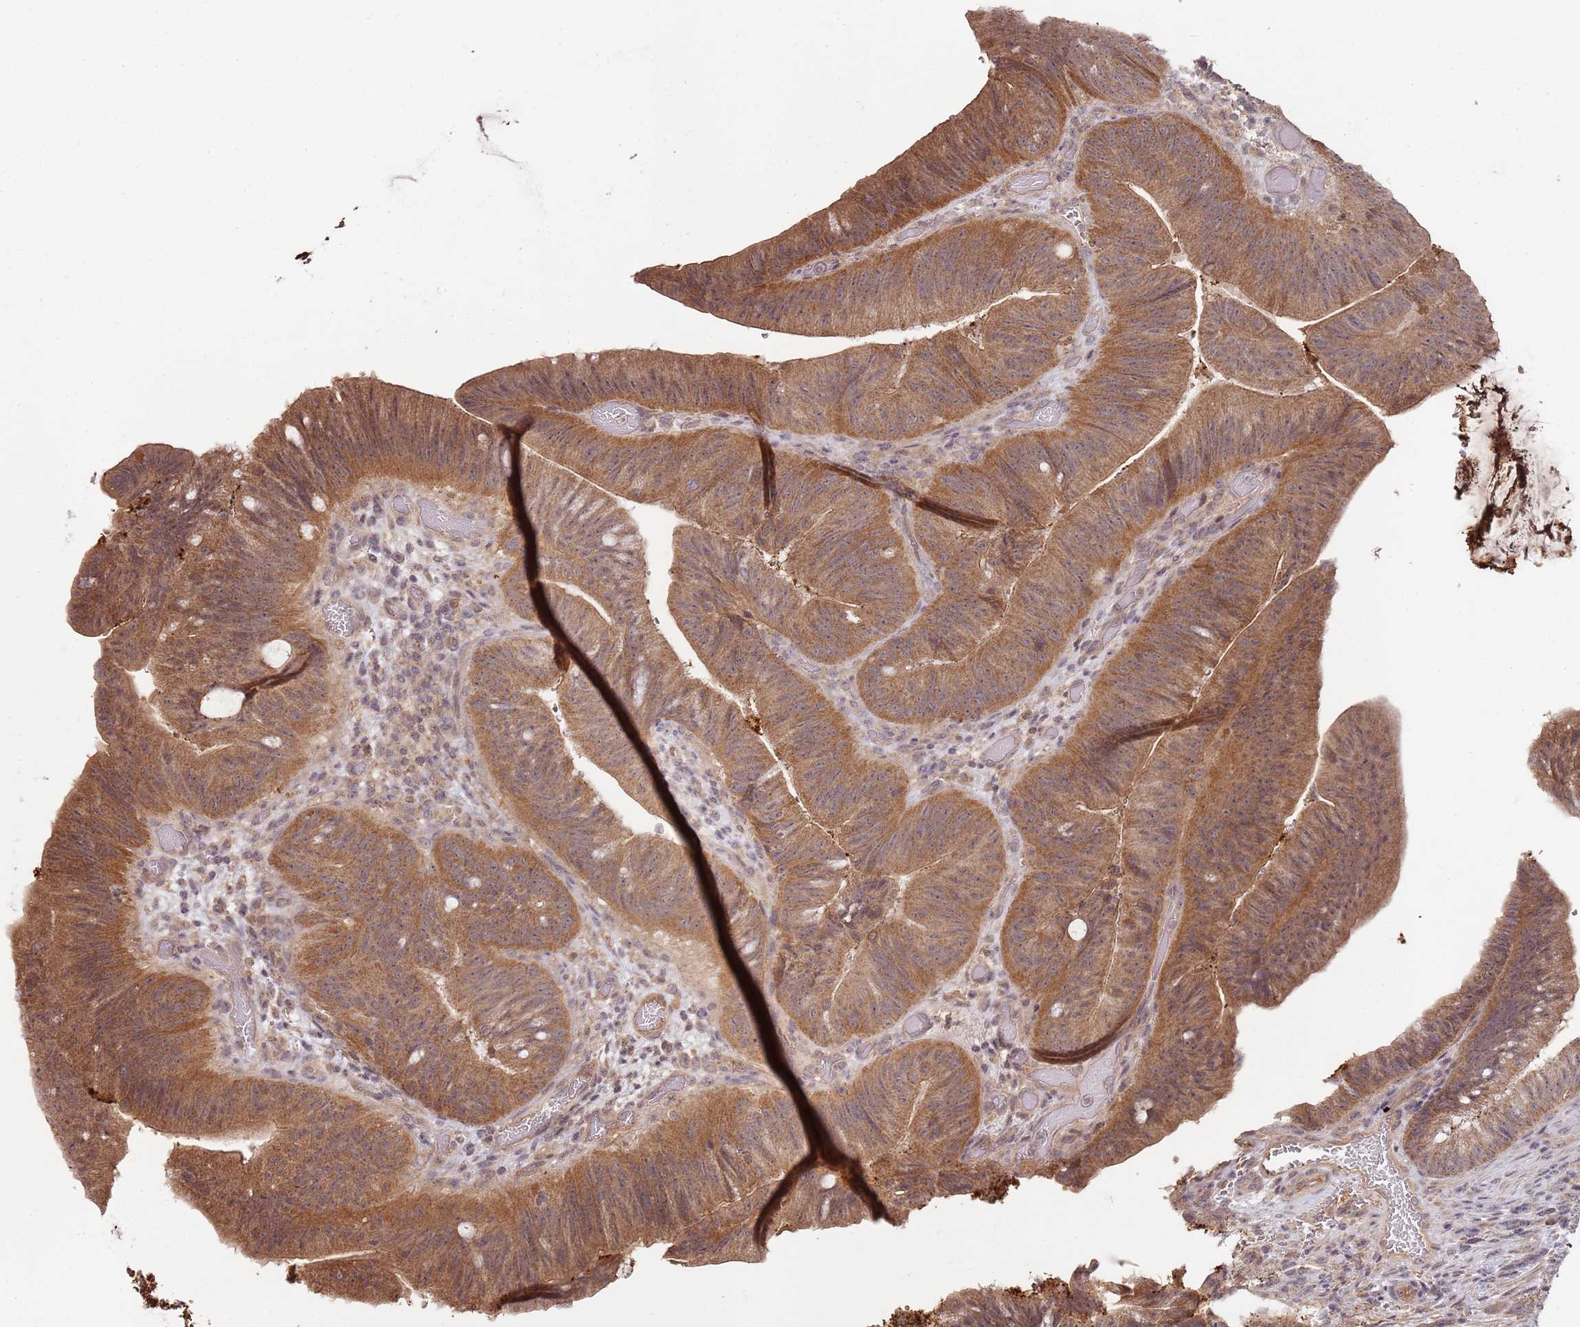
{"staining": {"intensity": "strong", "quantity": ">75%", "location": "cytoplasmic/membranous"}, "tissue": "colorectal cancer", "cell_type": "Tumor cells", "image_type": "cancer", "snomed": [{"axis": "morphology", "description": "Adenocarcinoma, NOS"}, {"axis": "topography", "description": "Colon"}], "caption": "Colorectal cancer stained with a brown dye displays strong cytoplasmic/membranous positive staining in approximately >75% of tumor cells.", "gene": "LIN37", "patient": {"sex": "female", "age": 43}}